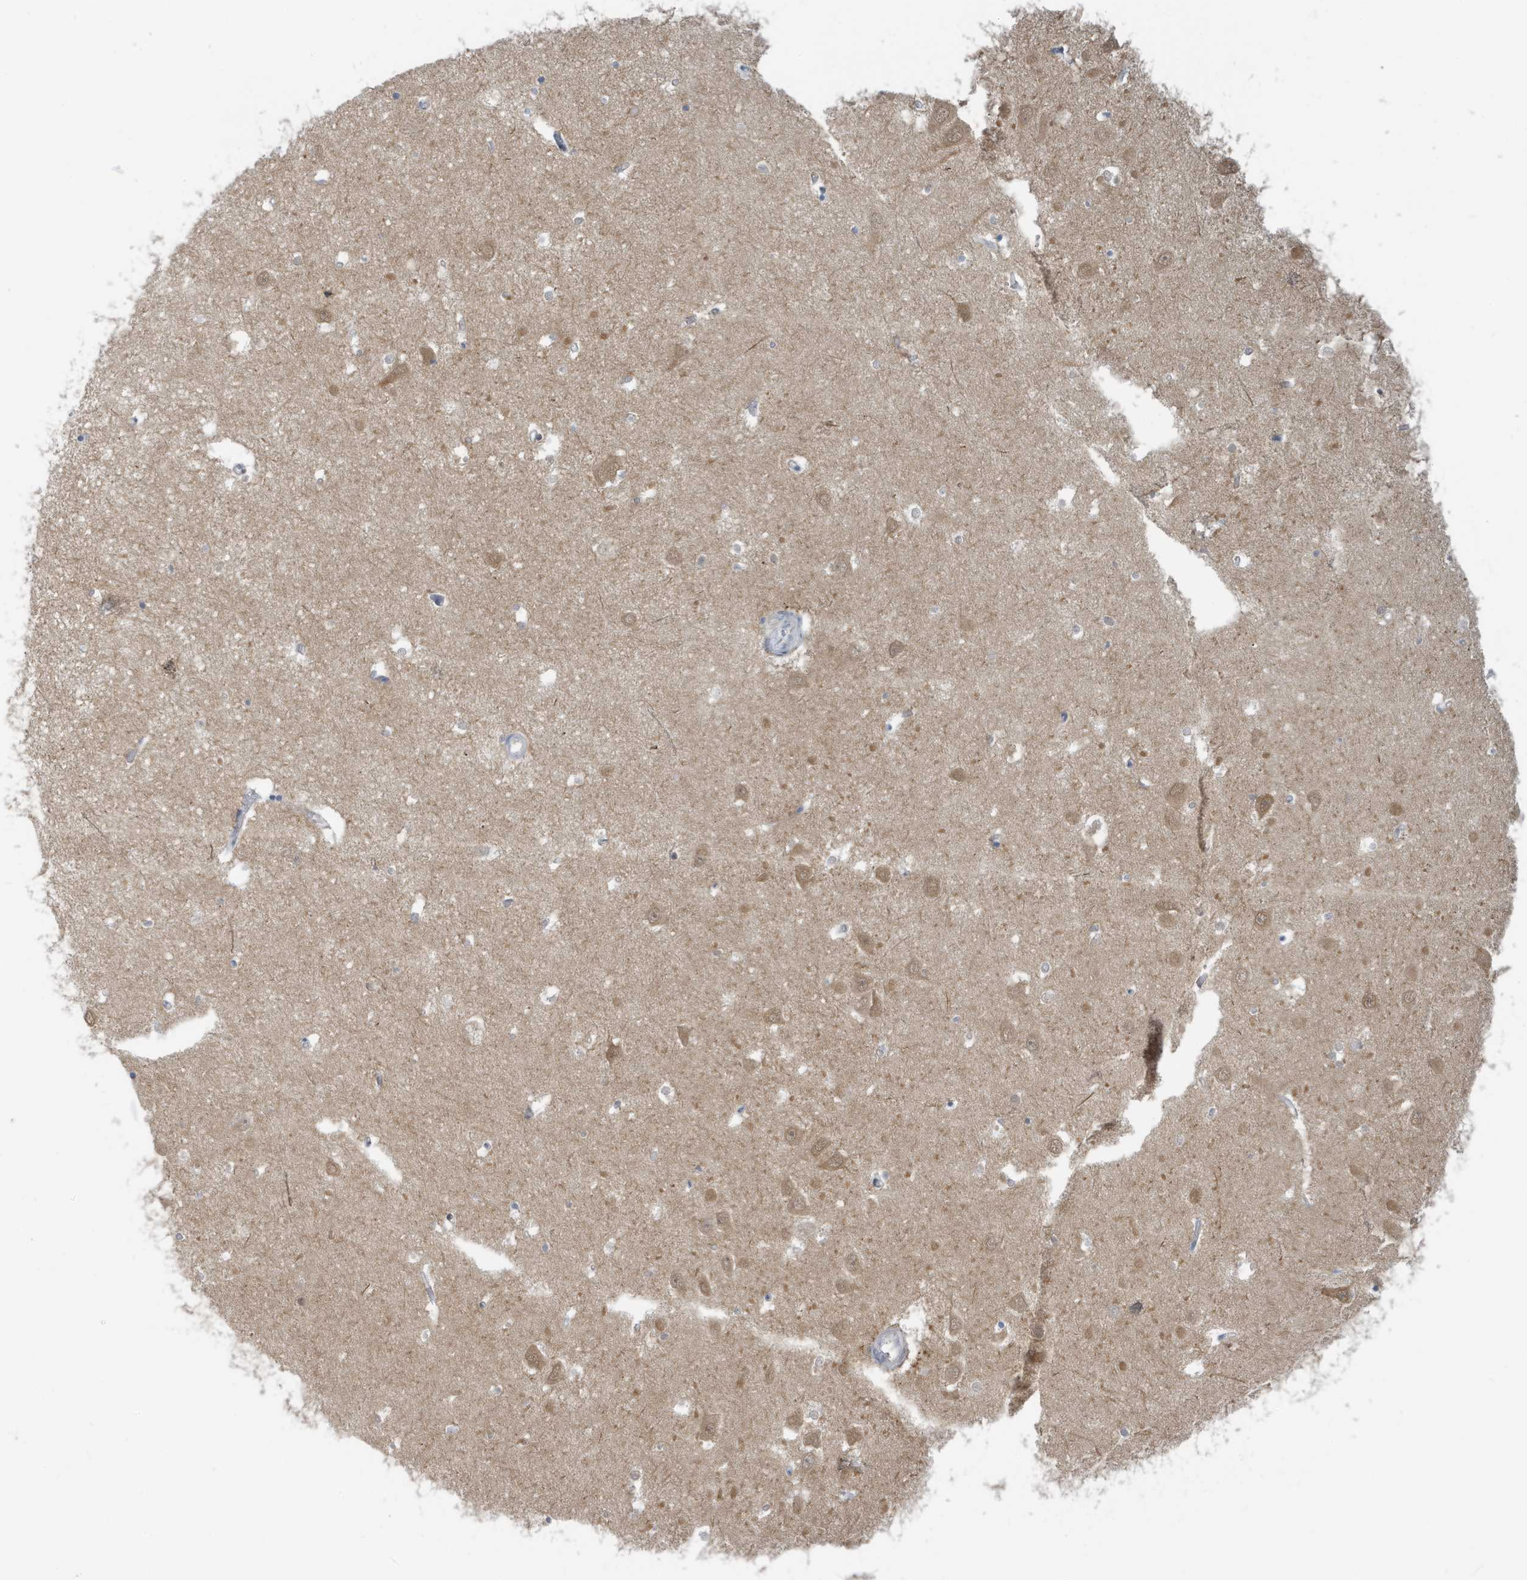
{"staining": {"intensity": "negative", "quantity": "none", "location": "none"}, "tissue": "hippocampus", "cell_type": "Glial cells", "image_type": "normal", "snomed": [{"axis": "morphology", "description": "Normal tissue, NOS"}, {"axis": "topography", "description": "Hippocampus"}], "caption": "Micrograph shows no significant protein expression in glial cells of normal hippocampus.", "gene": "OGA", "patient": {"sex": "male", "age": 70}}